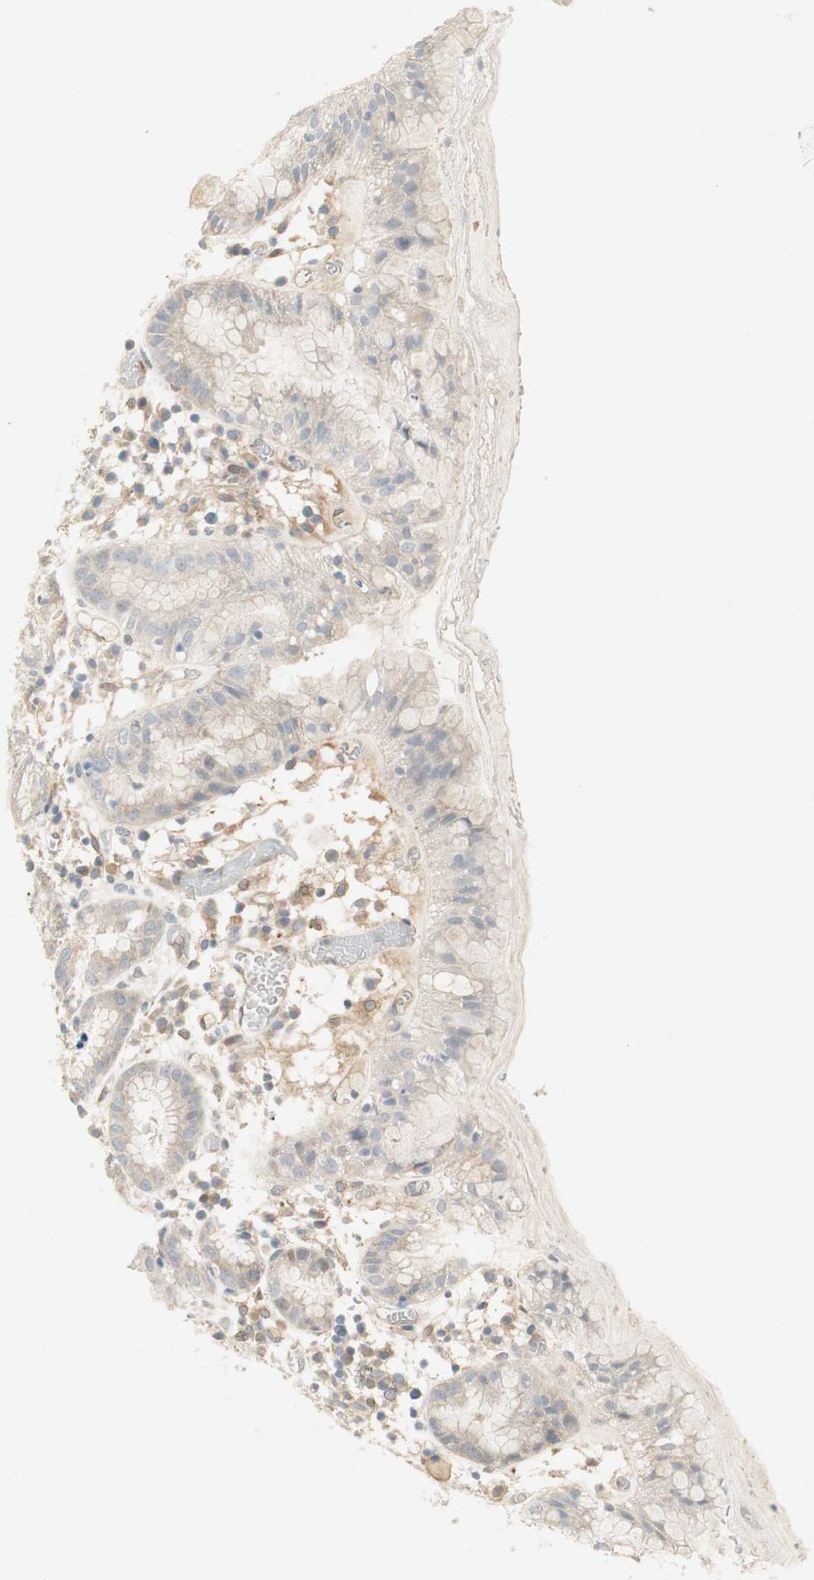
{"staining": {"intensity": "weak", "quantity": "<25%", "location": "cytoplasmic/membranous"}, "tissue": "stomach", "cell_type": "Glandular cells", "image_type": "normal", "snomed": [{"axis": "morphology", "description": "Normal tissue, NOS"}, {"axis": "topography", "description": "Stomach"}, {"axis": "topography", "description": "Stomach, lower"}], "caption": "IHC photomicrograph of unremarkable stomach: human stomach stained with DAB (3,3'-diaminobenzidine) displays no significant protein expression in glandular cells.", "gene": "STON1", "patient": {"sex": "female", "age": 75}}